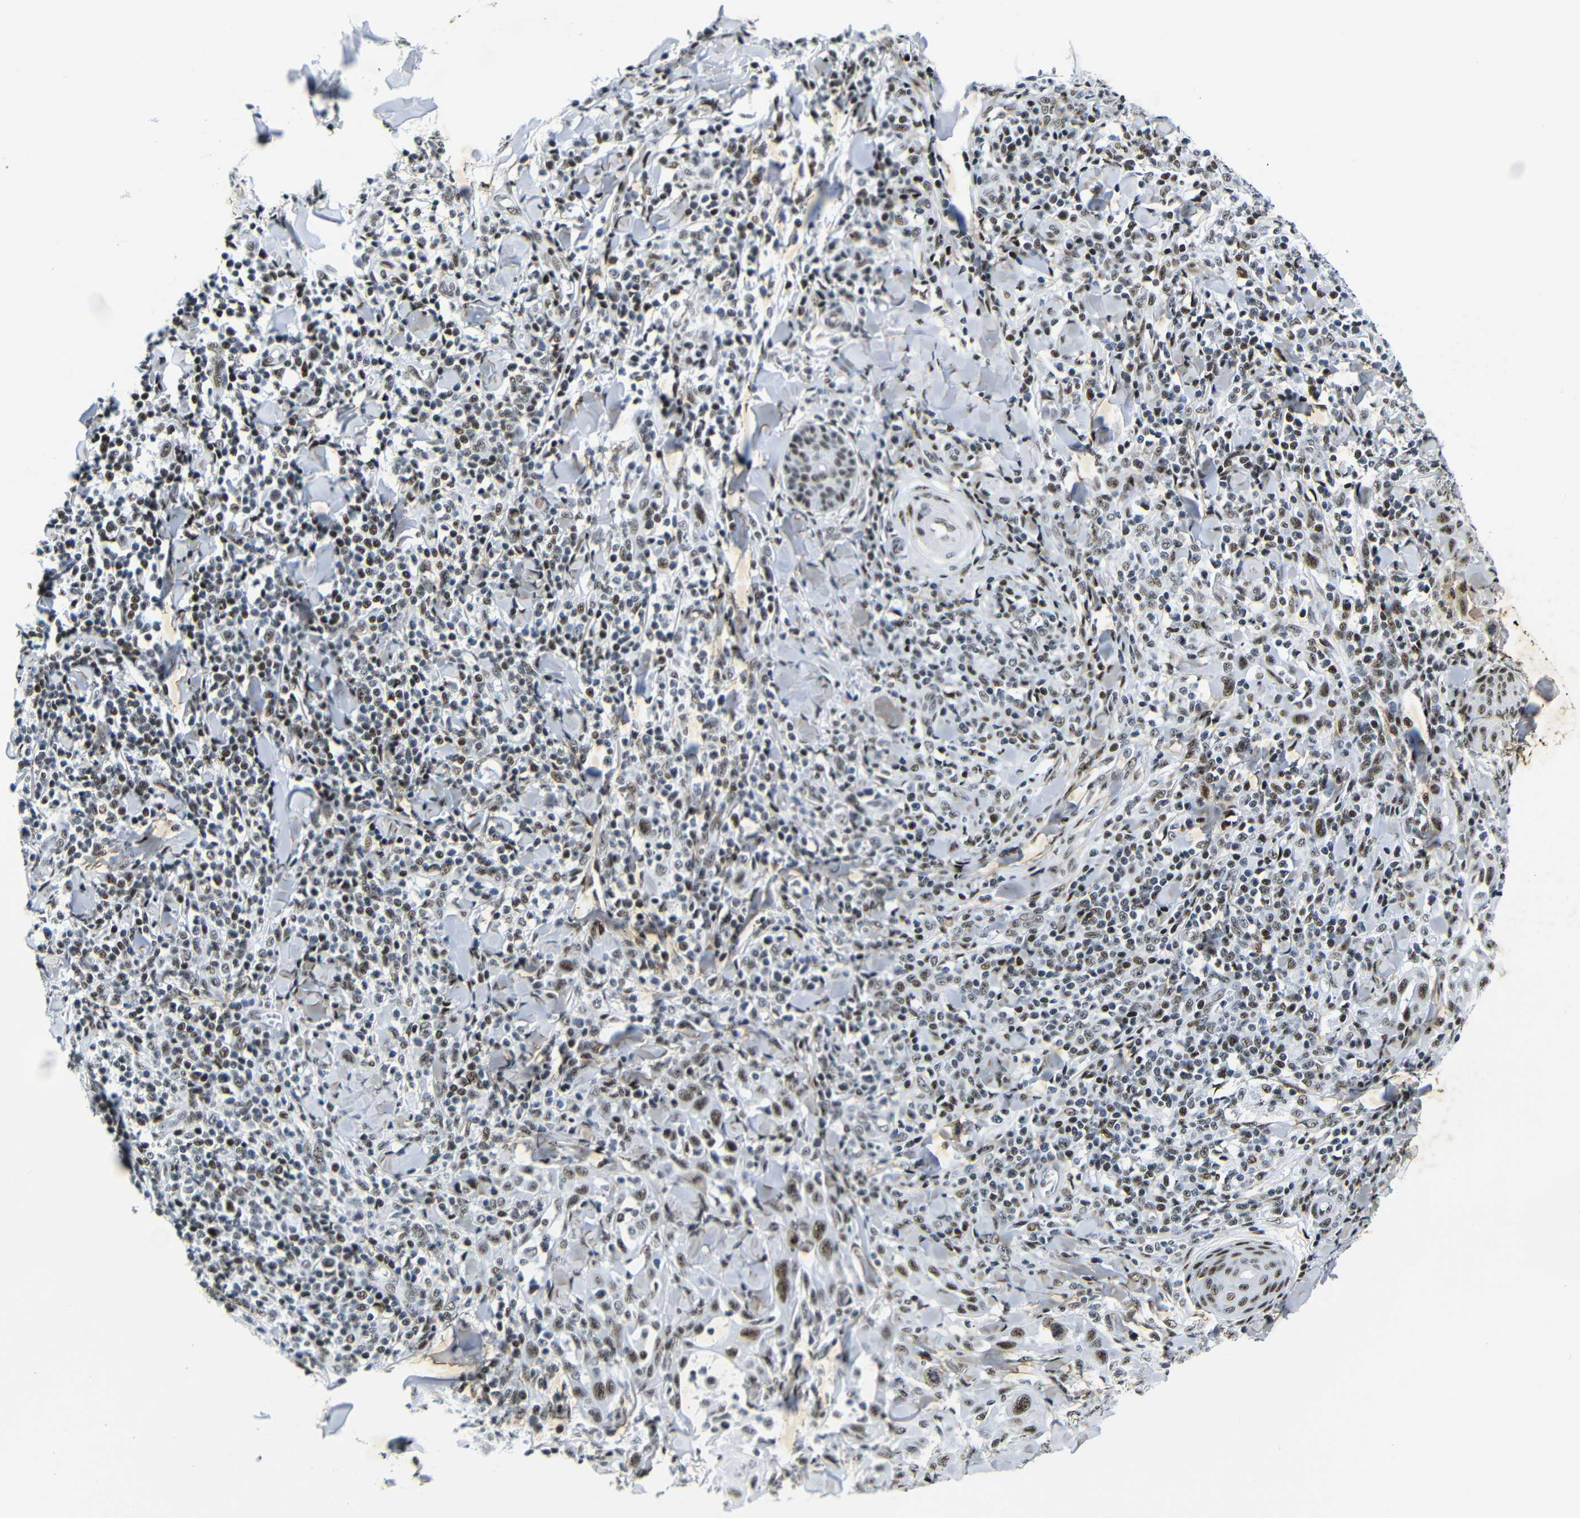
{"staining": {"intensity": "moderate", "quantity": ">75%", "location": "cytoplasmic/membranous"}, "tissue": "skin cancer", "cell_type": "Tumor cells", "image_type": "cancer", "snomed": [{"axis": "morphology", "description": "Squamous cell carcinoma, NOS"}, {"axis": "topography", "description": "Skin"}], "caption": "Approximately >75% of tumor cells in squamous cell carcinoma (skin) reveal moderate cytoplasmic/membranous protein positivity as visualized by brown immunohistochemical staining.", "gene": "SRSF1", "patient": {"sex": "male", "age": 24}}